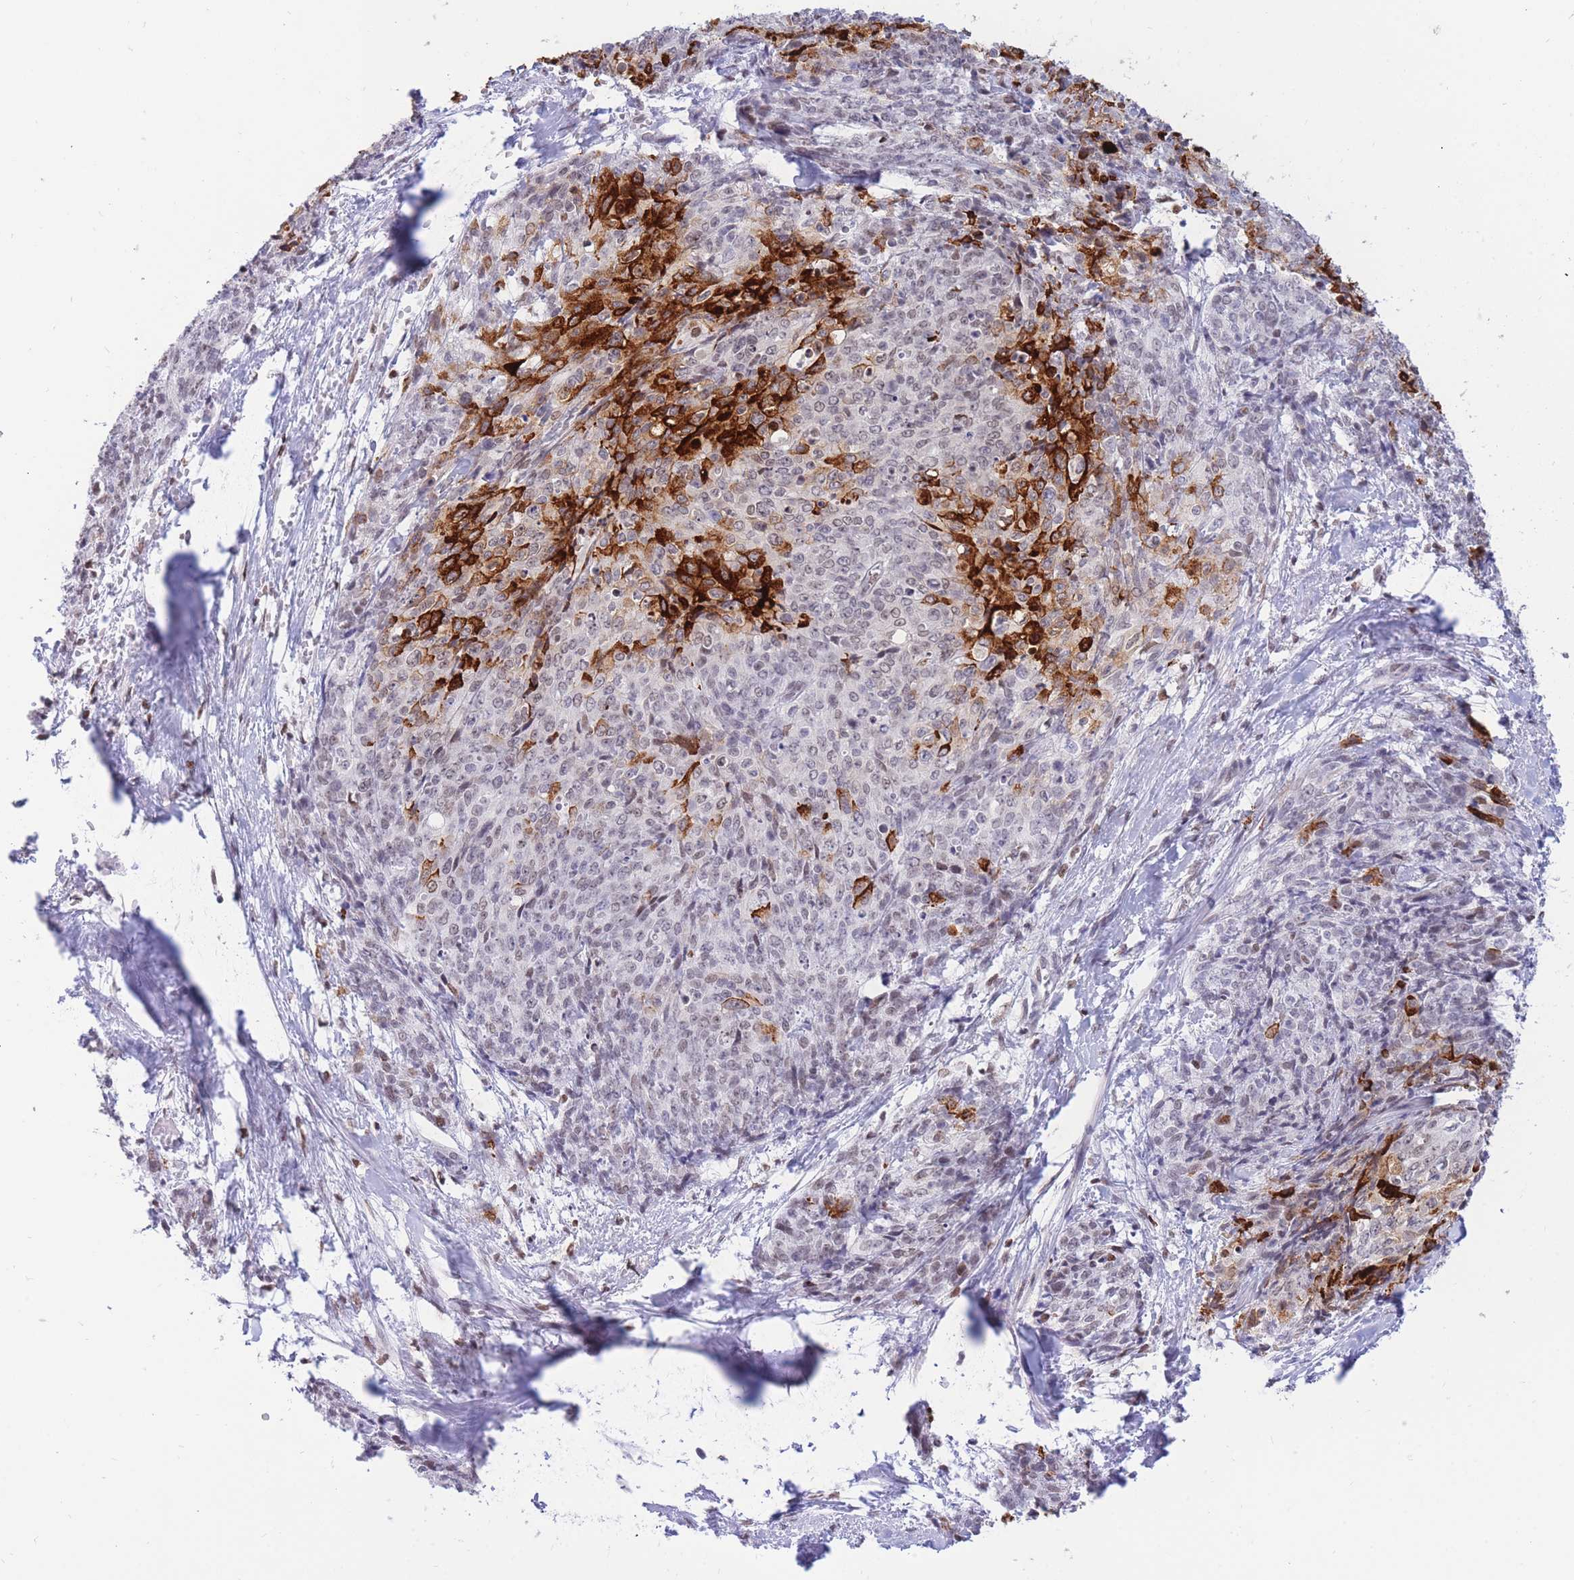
{"staining": {"intensity": "strong", "quantity": "<25%", "location": "cytoplasmic/membranous"}, "tissue": "skin cancer", "cell_type": "Tumor cells", "image_type": "cancer", "snomed": [{"axis": "morphology", "description": "Squamous cell carcinoma, NOS"}, {"axis": "topography", "description": "Skin"}, {"axis": "topography", "description": "Vulva"}], "caption": "Skin squamous cell carcinoma stained for a protein (brown) shows strong cytoplasmic/membranous positive staining in approximately <25% of tumor cells.", "gene": "HMGN1", "patient": {"sex": "female", "age": 85}}